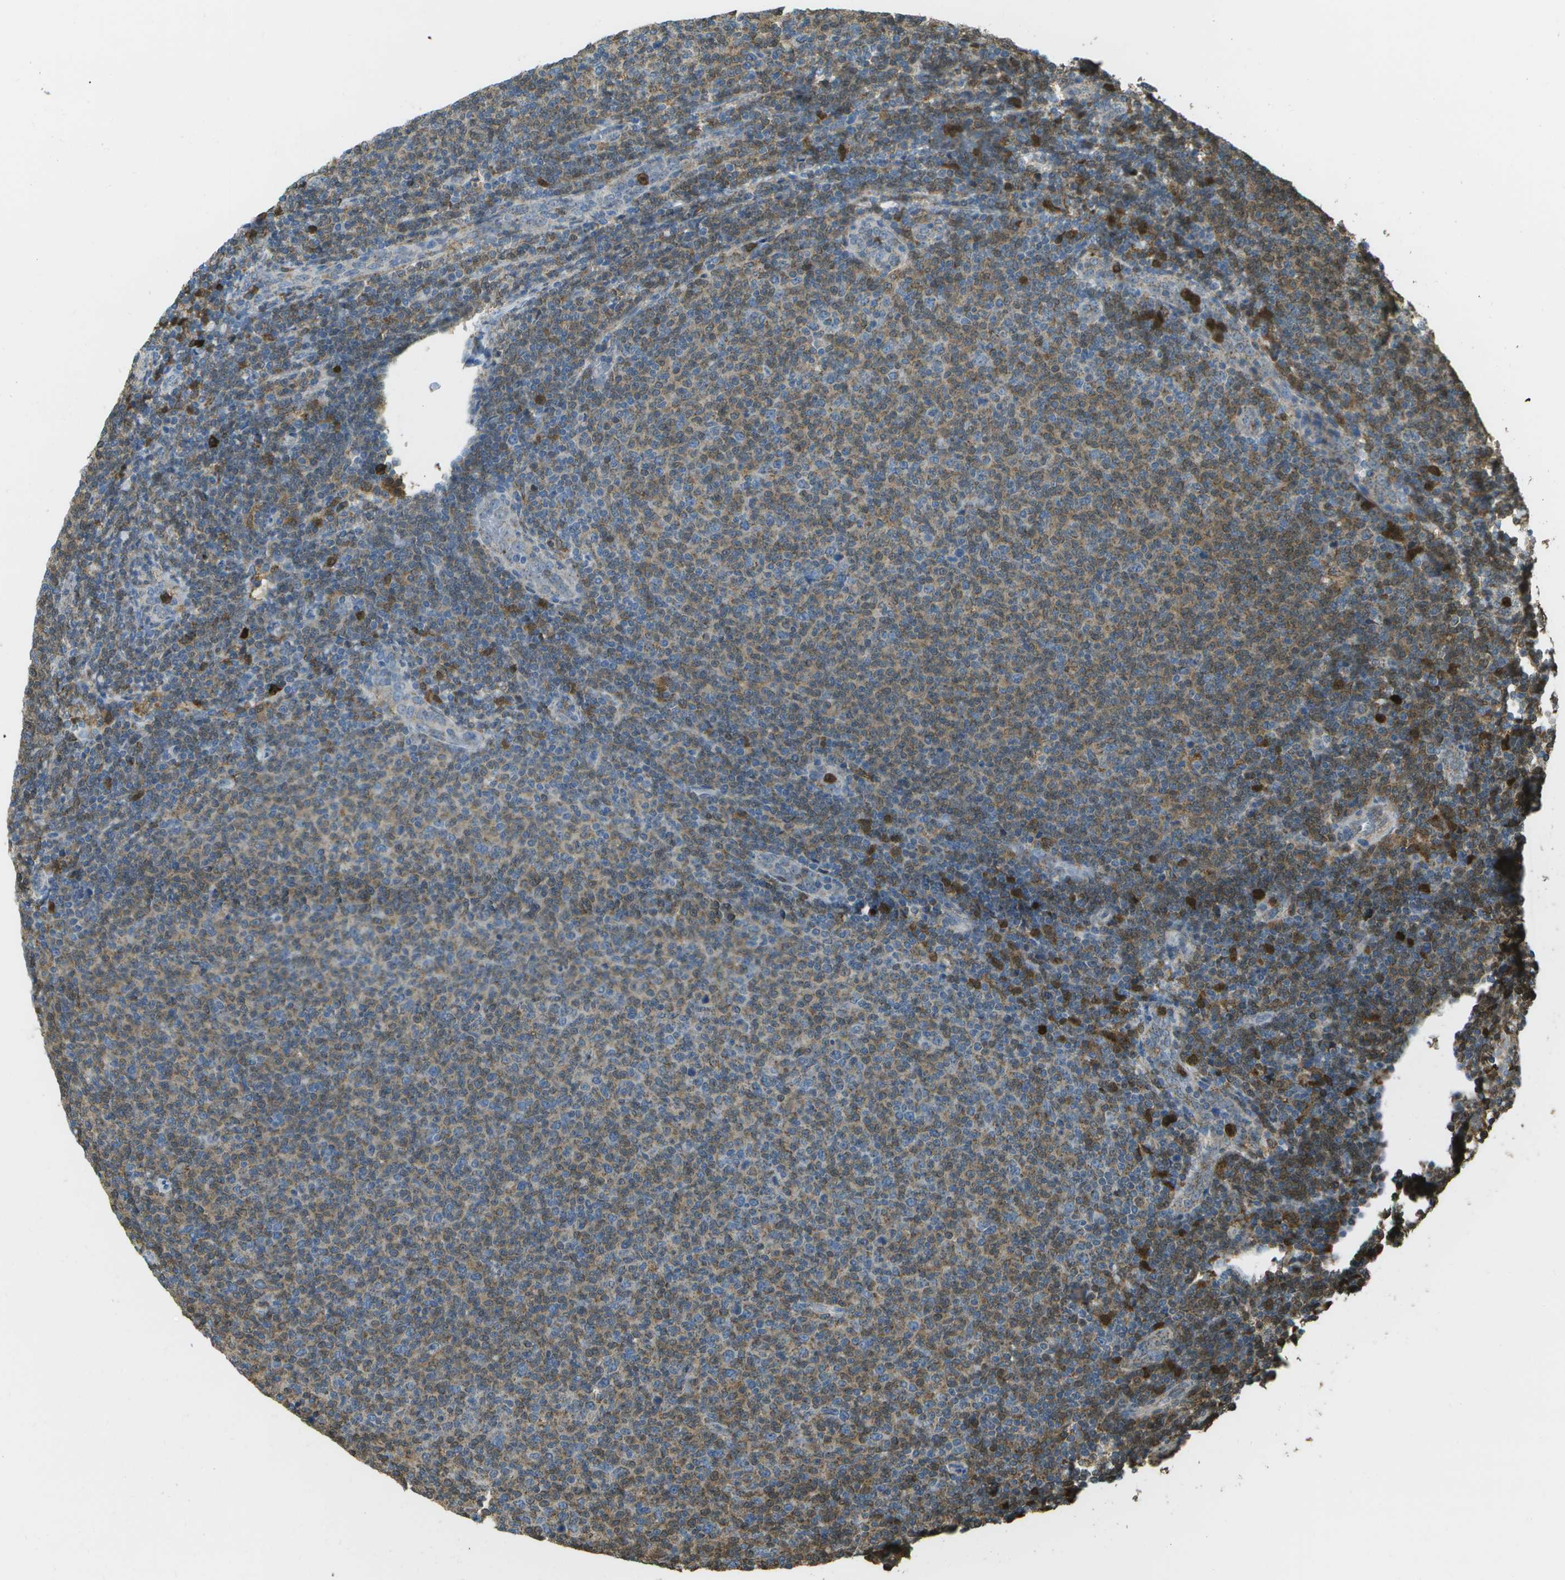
{"staining": {"intensity": "weak", "quantity": ">75%", "location": "cytoplasmic/membranous"}, "tissue": "lymphoma", "cell_type": "Tumor cells", "image_type": "cancer", "snomed": [{"axis": "morphology", "description": "Malignant lymphoma, non-Hodgkin's type, Low grade"}, {"axis": "topography", "description": "Lymph node"}], "caption": "A low amount of weak cytoplasmic/membranous positivity is present in about >75% of tumor cells in lymphoma tissue.", "gene": "CACHD1", "patient": {"sex": "male", "age": 66}}